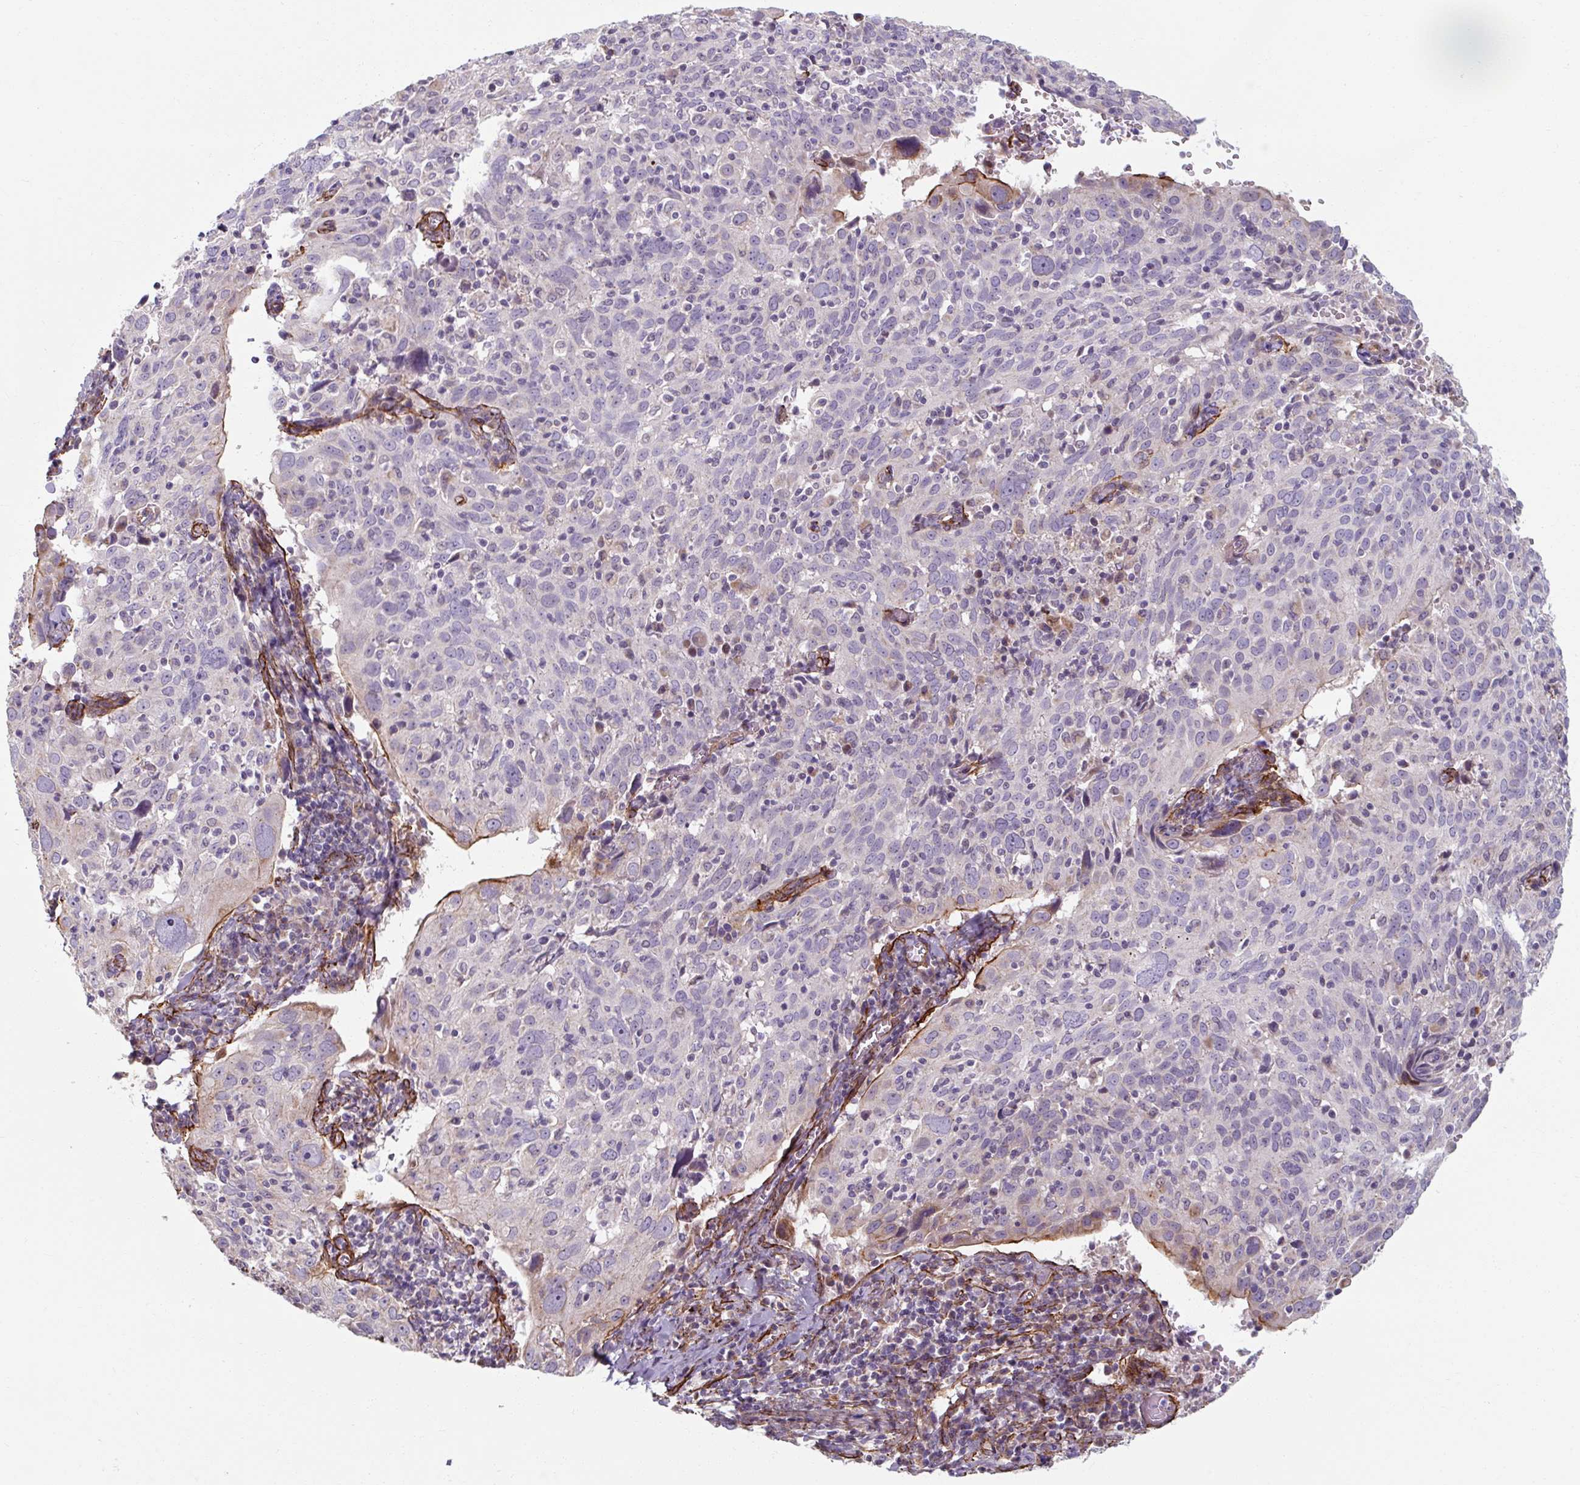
{"staining": {"intensity": "negative", "quantity": "none", "location": "none"}, "tissue": "cervical cancer", "cell_type": "Tumor cells", "image_type": "cancer", "snomed": [{"axis": "morphology", "description": "Squamous cell carcinoma, NOS"}, {"axis": "topography", "description": "Cervix"}], "caption": "The micrograph reveals no staining of tumor cells in cervical squamous cell carcinoma.", "gene": "MRPS5", "patient": {"sex": "female", "age": 31}}